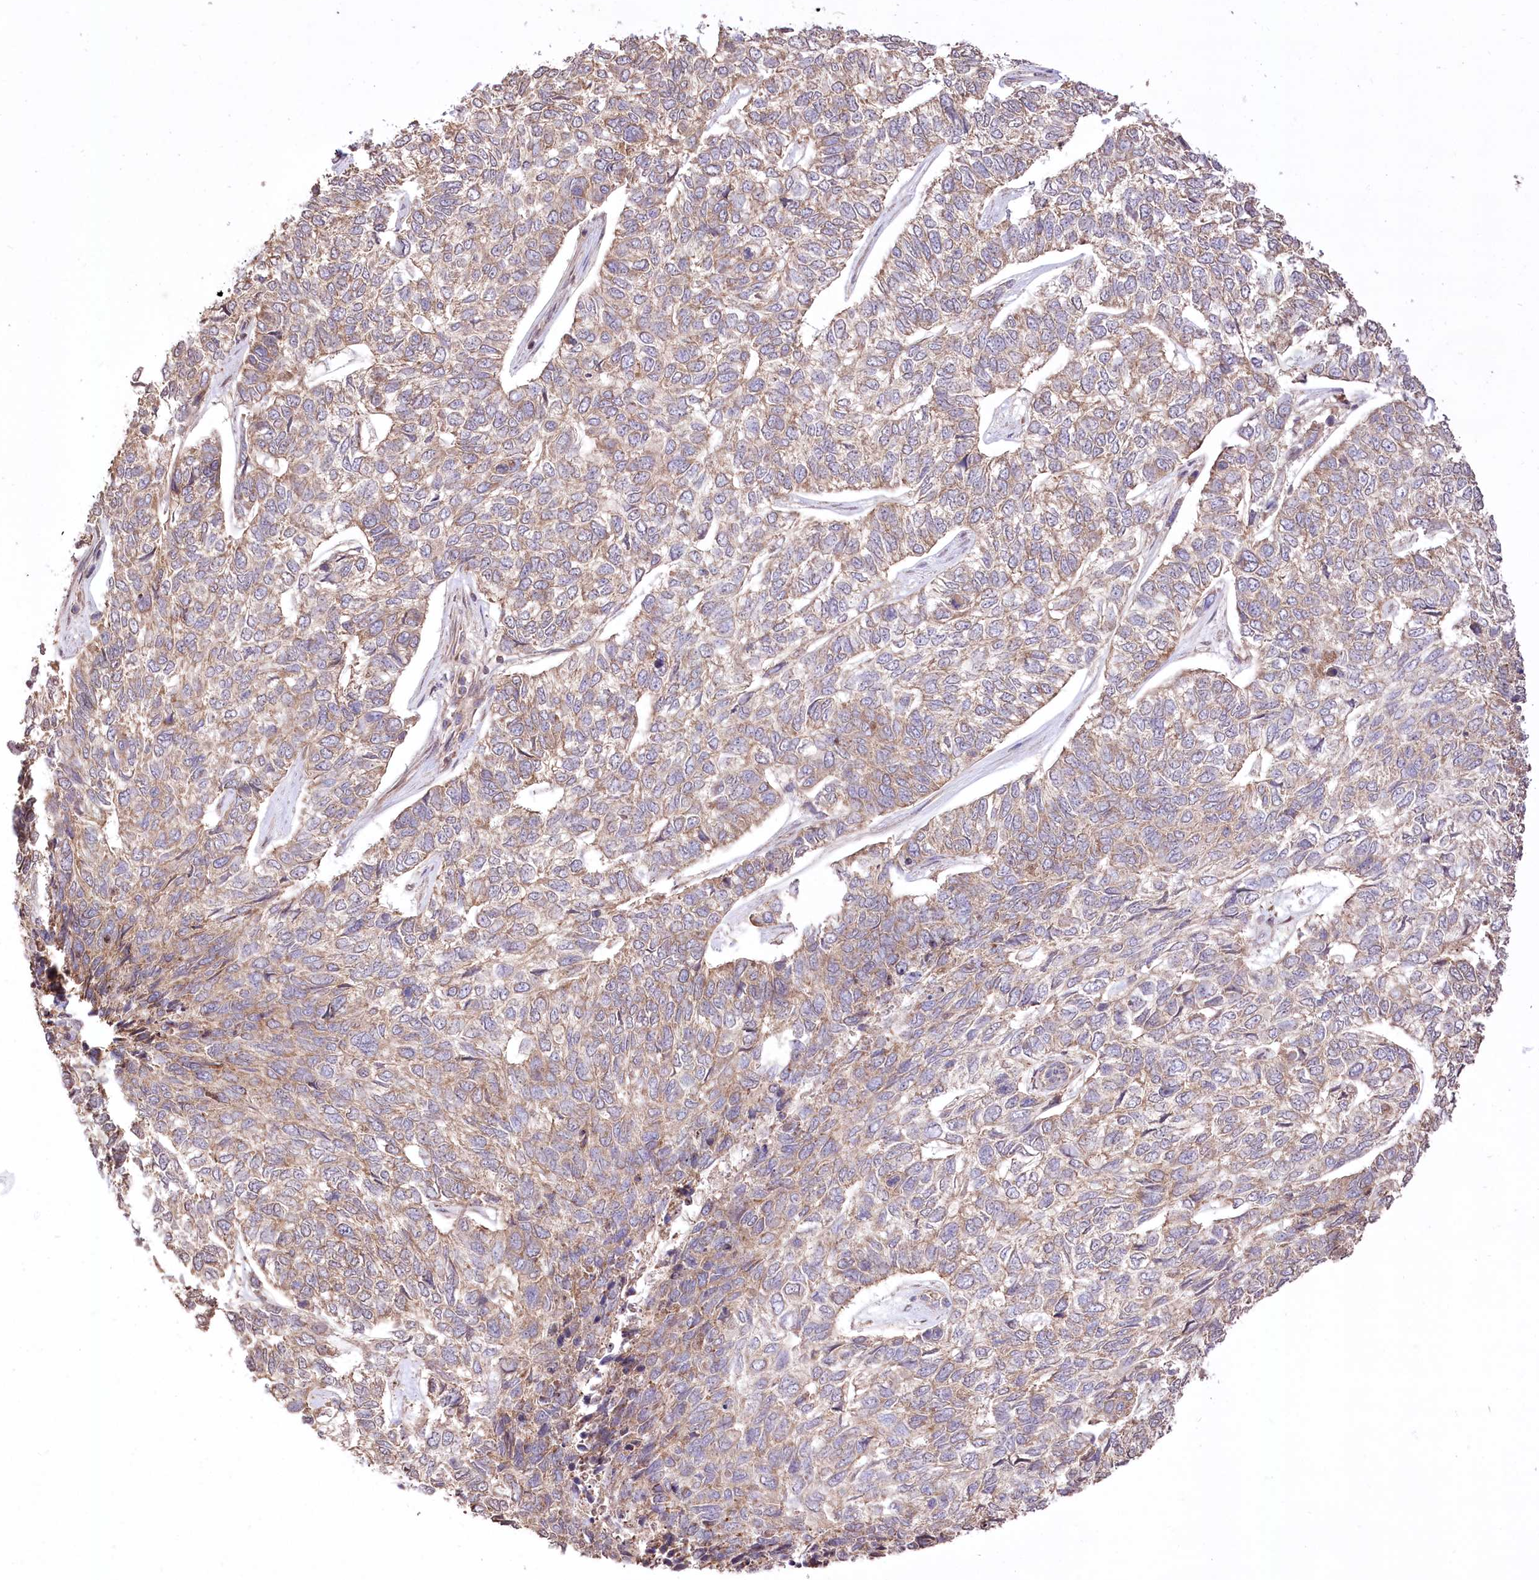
{"staining": {"intensity": "weak", "quantity": "25%-75%", "location": "cytoplasmic/membranous"}, "tissue": "skin cancer", "cell_type": "Tumor cells", "image_type": "cancer", "snomed": [{"axis": "morphology", "description": "Basal cell carcinoma"}, {"axis": "topography", "description": "Skin"}], "caption": "IHC of skin cancer demonstrates low levels of weak cytoplasmic/membranous staining in about 25%-75% of tumor cells. (IHC, brightfield microscopy, high magnification).", "gene": "XYLB", "patient": {"sex": "female", "age": 65}}